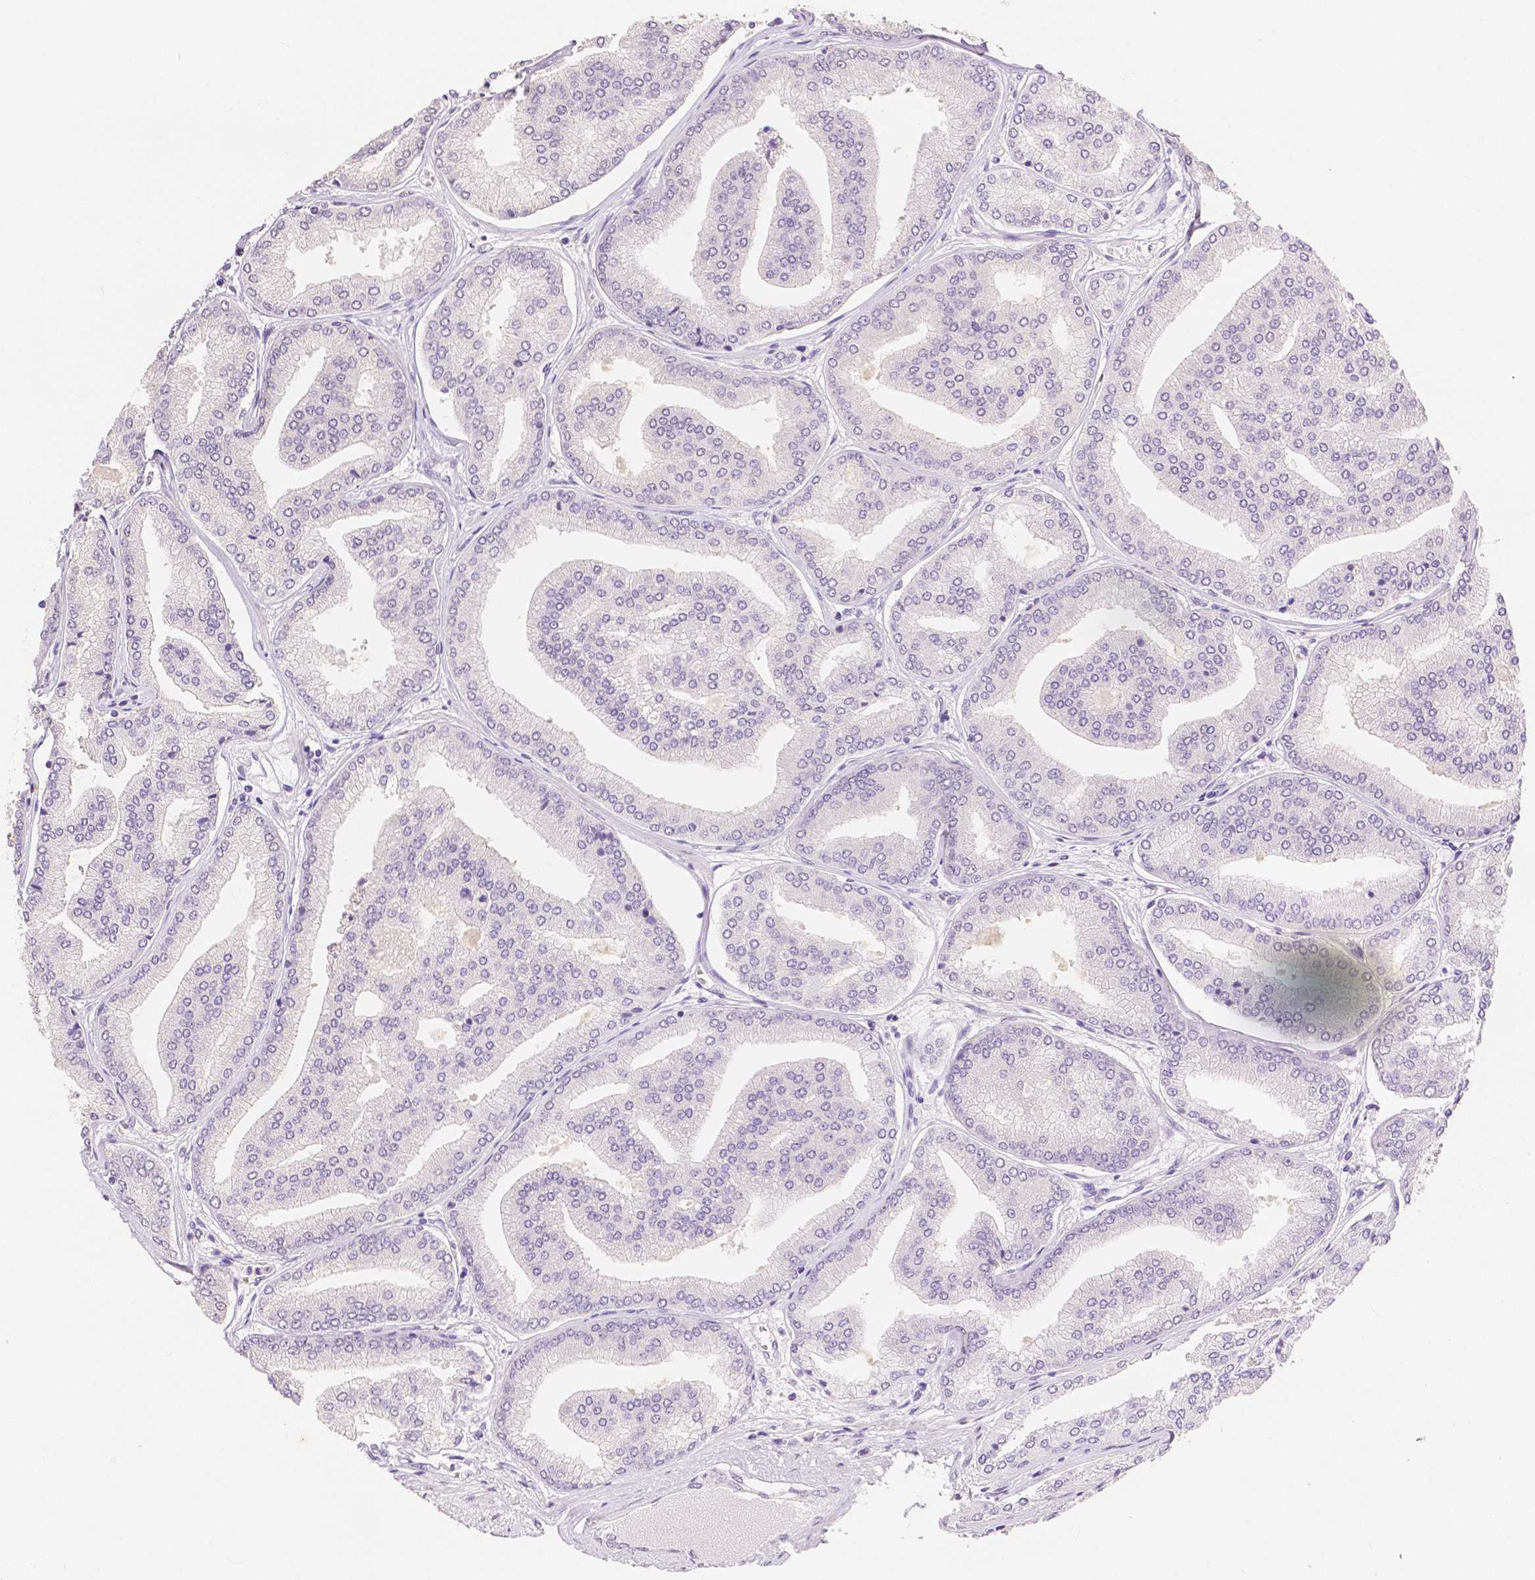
{"staining": {"intensity": "negative", "quantity": "none", "location": "none"}, "tissue": "prostate cancer", "cell_type": "Tumor cells", "image_type": "cancer", "snomed": [{"axis": "morphology", "description": "Adenocarcinoma, NOS"}, {"axis": "topography", "description": "Prostate"}], "caption": "This is an IHC photomicrograph of human prostate adenocarcinoma. There is no staining in tumor cells.", "gene": "HNF1B", "patient": {"sex": "male", "age": 63}}